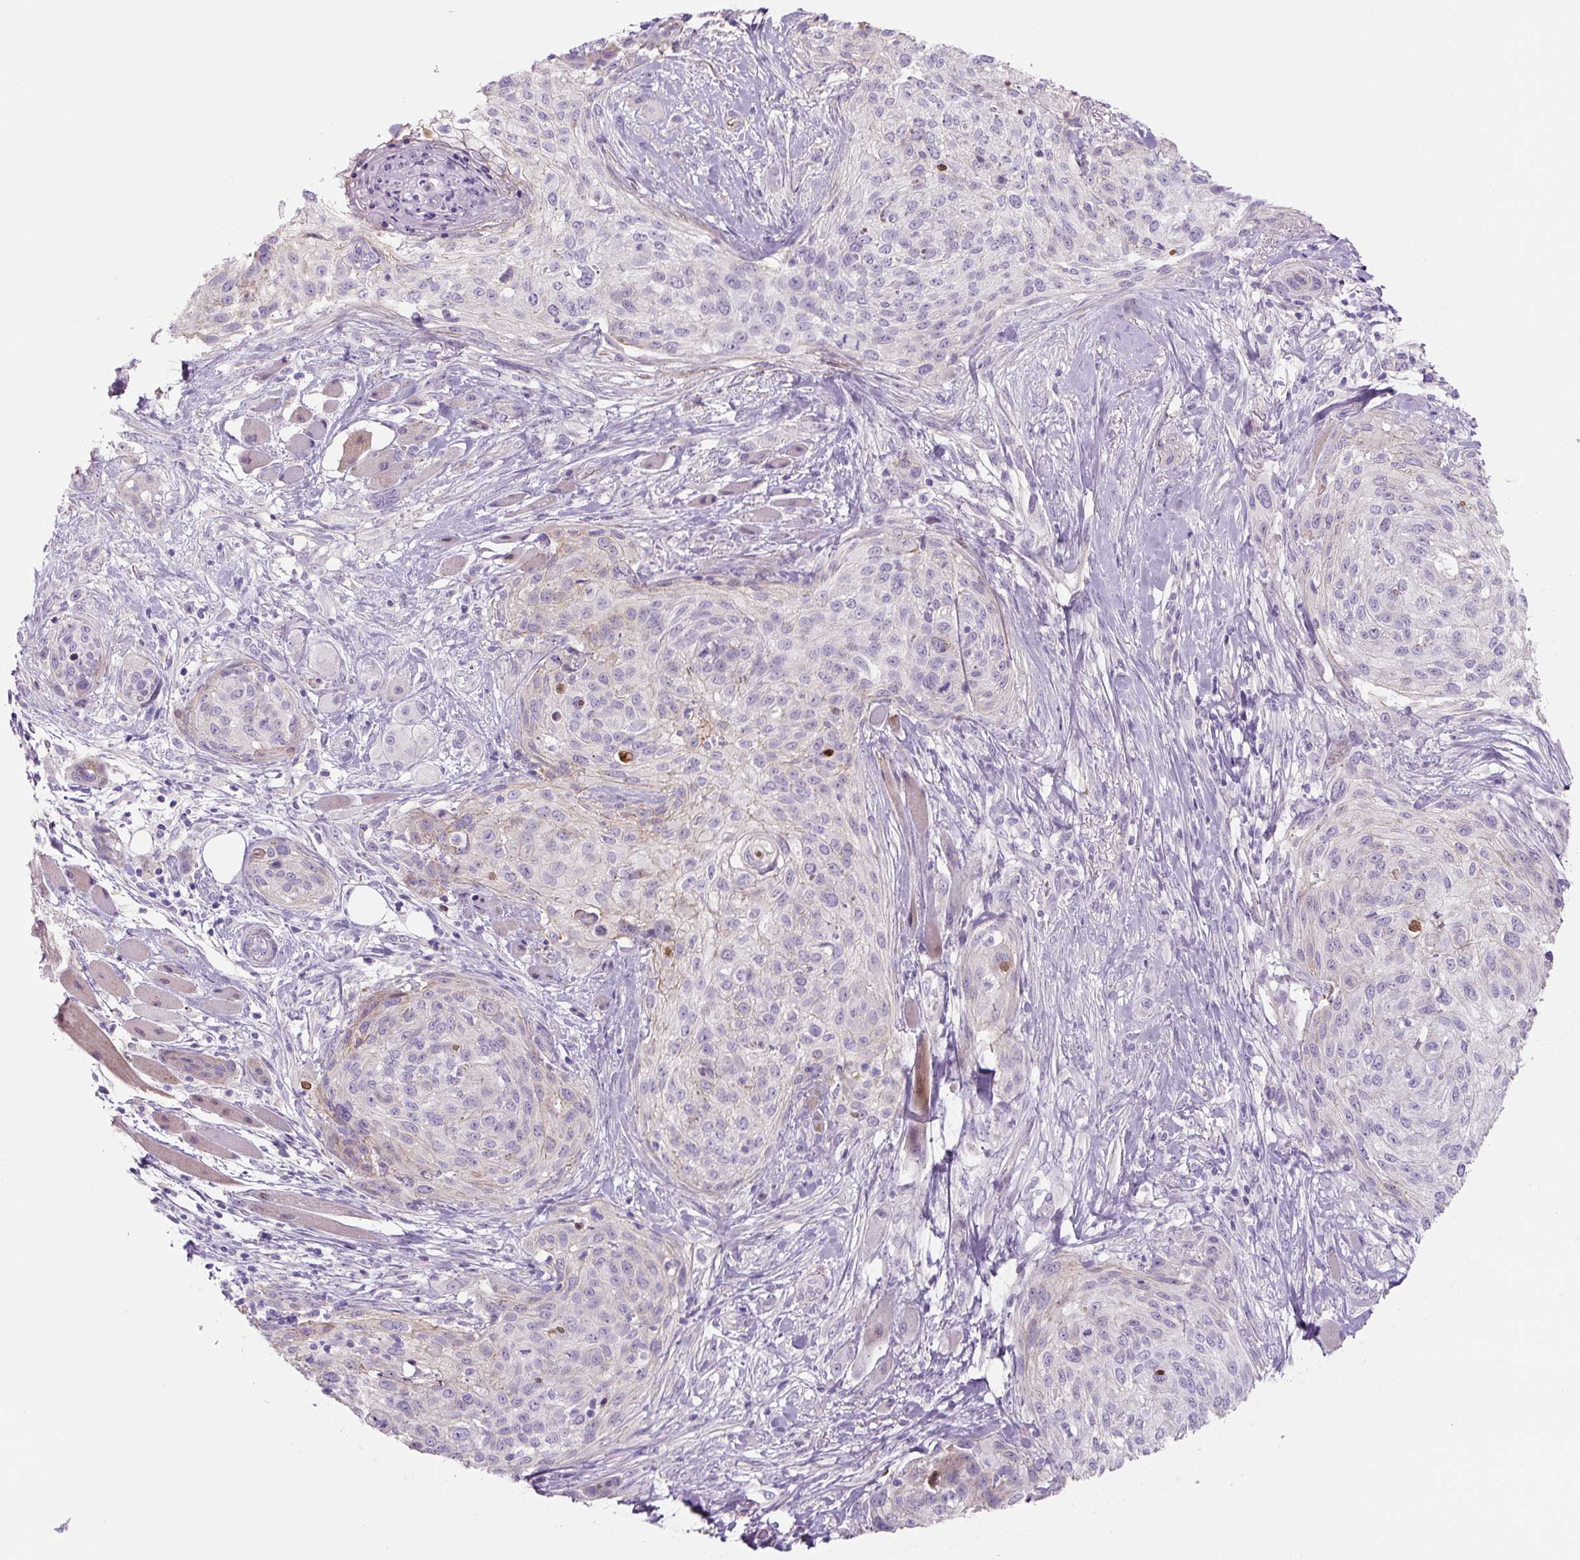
{"staining": {"intensity": "weak", "quantity": "<25%", "location": "cytoplasmic/membranous"}, "tissue": "skin cancer", "cell_type": "Tumor cells", "image_type": "cancer", "snomed": [{"axis": "morphology", "description": "Squamous cell carcinoma, NOS"}, {"axis": "topography", "description": "Skin"}], "caption": "Micrograph shows no significant protein staining in tumor cells of skin squamous cell carcinoma. (Brightfield microscopy of DAB (3,3'-diaminobenzidine) IHC at high magnification).", "gene": "PRM1", "patient": {"sex": "female", "age": 87}}